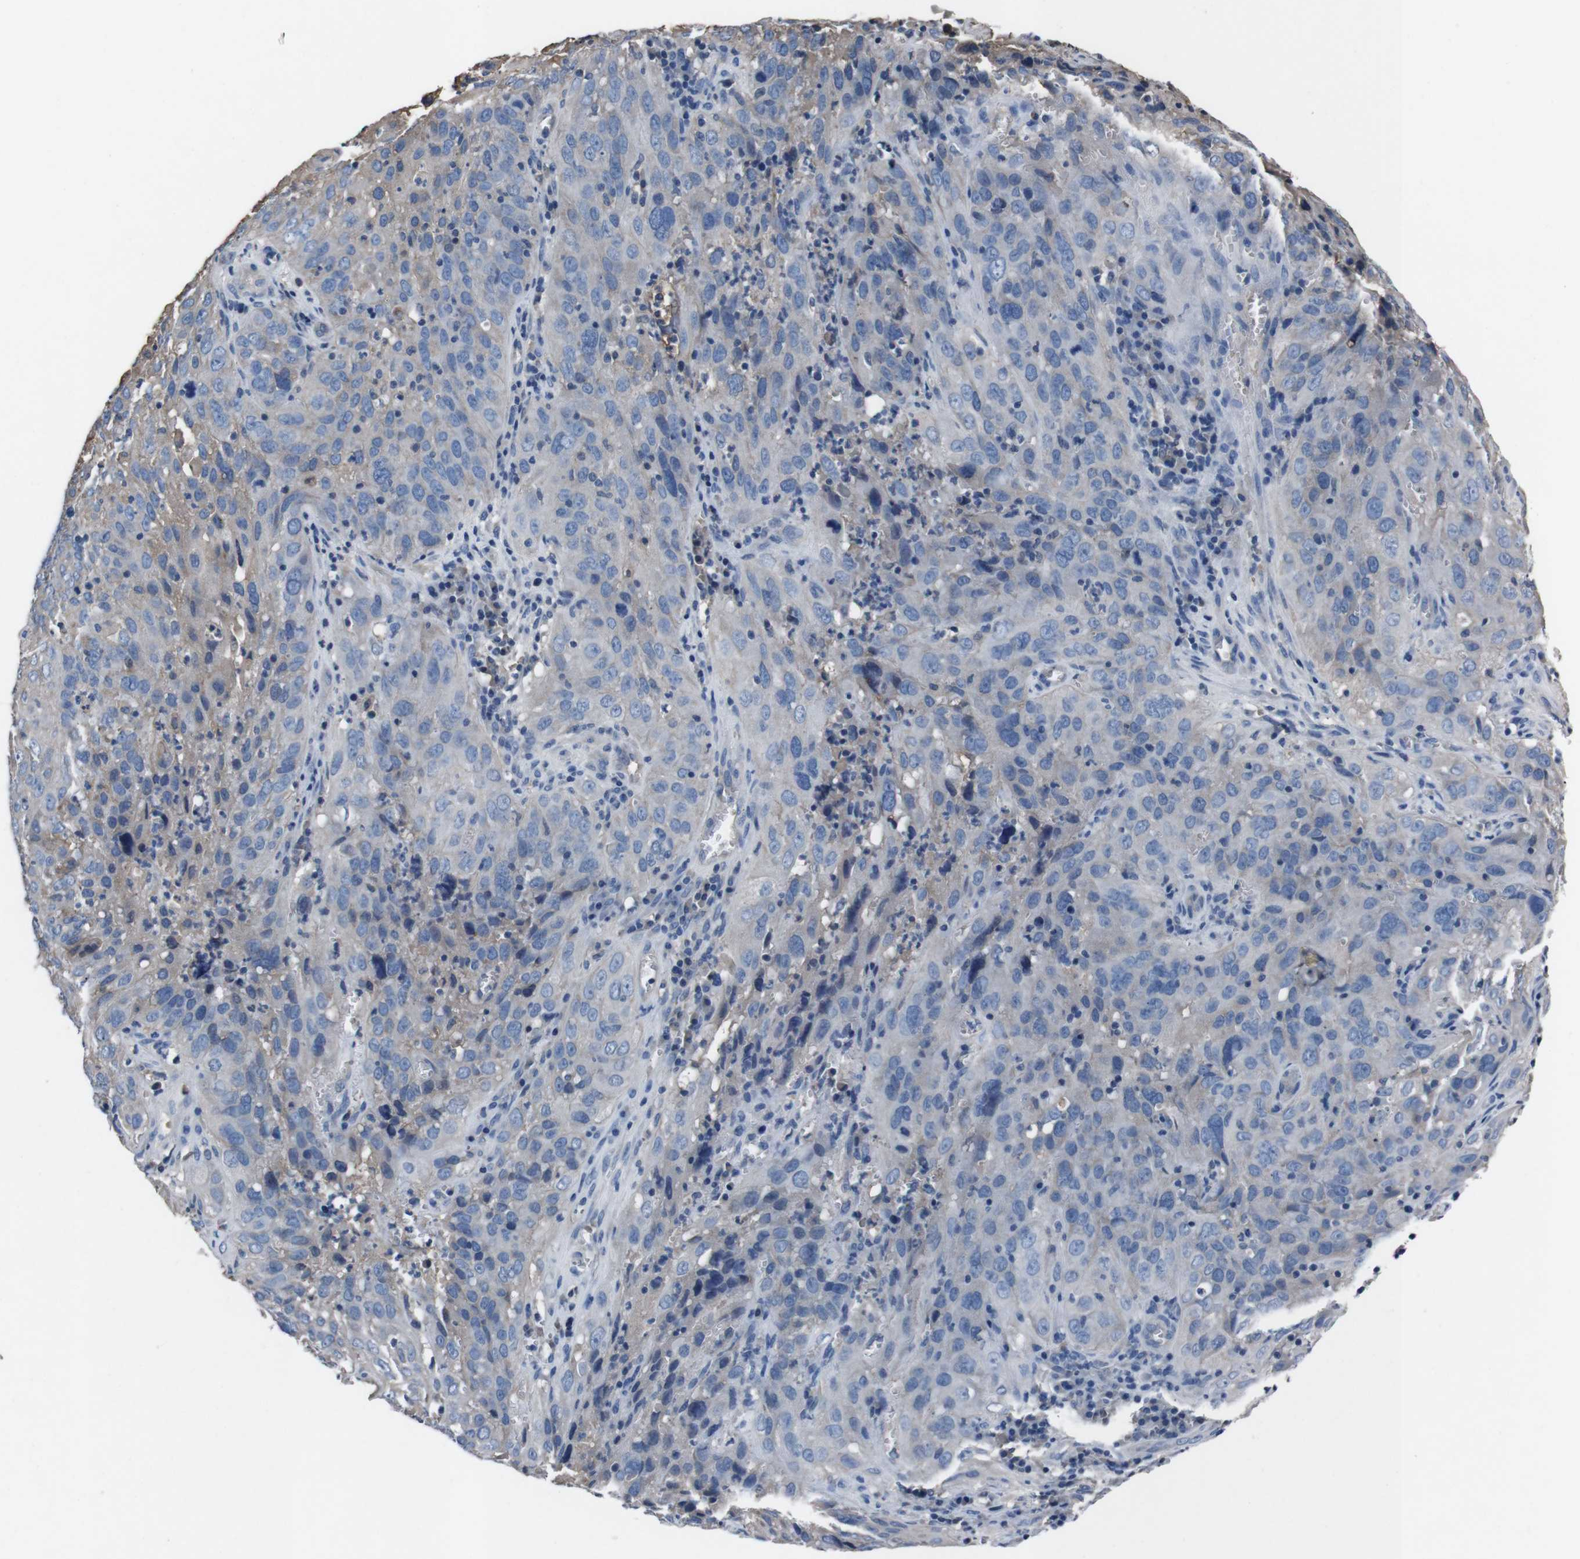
{"staining": {"intensity": "weak", "quantity": "<25%", "location": "cytoplasmic/membranous"}, "tissue": "cervical cancer", "cell_type": "Tumor cells", "image_type": "cancer", "snomed": [{"axis": "morphology", "description": "Squamous cell carcinoma, NOS"}, {"axis": "topography", "description": "Cervix"}], "caption": "Squamous cell carcinoma (cervical) was stained to show a protein in brown. There is no significant staining in tumor cells.", "gene": "LEP", "patient": {"sex": "female", "age": 32}}